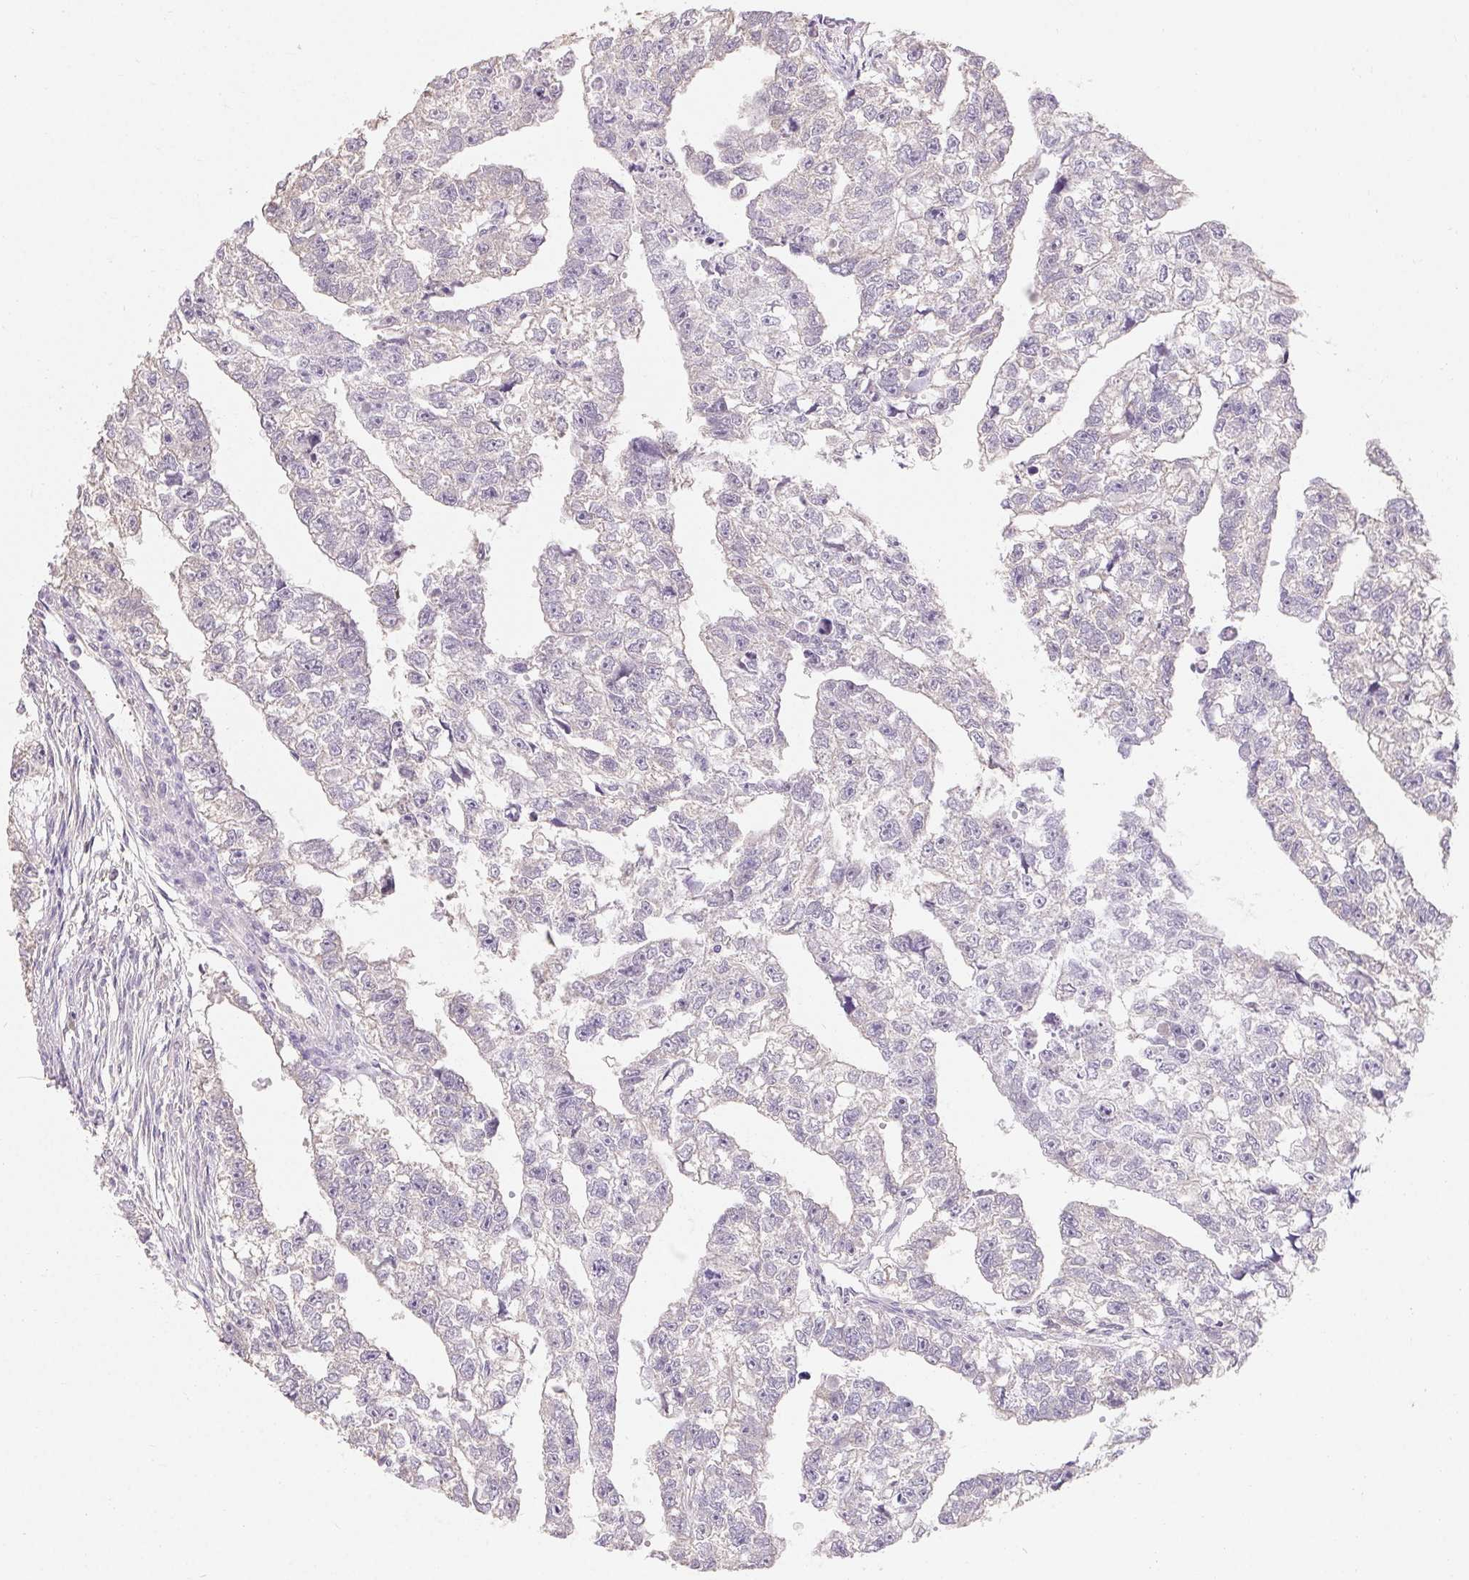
{"staining": {"intensity": "negative", "quantity": "none", "location": "none"}, "tissue": "testis cancer", "cell_type": "Tumor cells", "image_type": "cancer", "snomed": [{"axis": "morphology", "description": "Carcinoma, Embryonal, NOS"}, {"axis": "morphology", "description": "Teratoma, malignant, NOS"}, {"axis": "topography", "description": "Testis"}], "caption": "An image of human testis cancer is negative for staining in tumor cells.", "gene": "MAP7D2", "patient": {"sex": "male", "age": 44}}